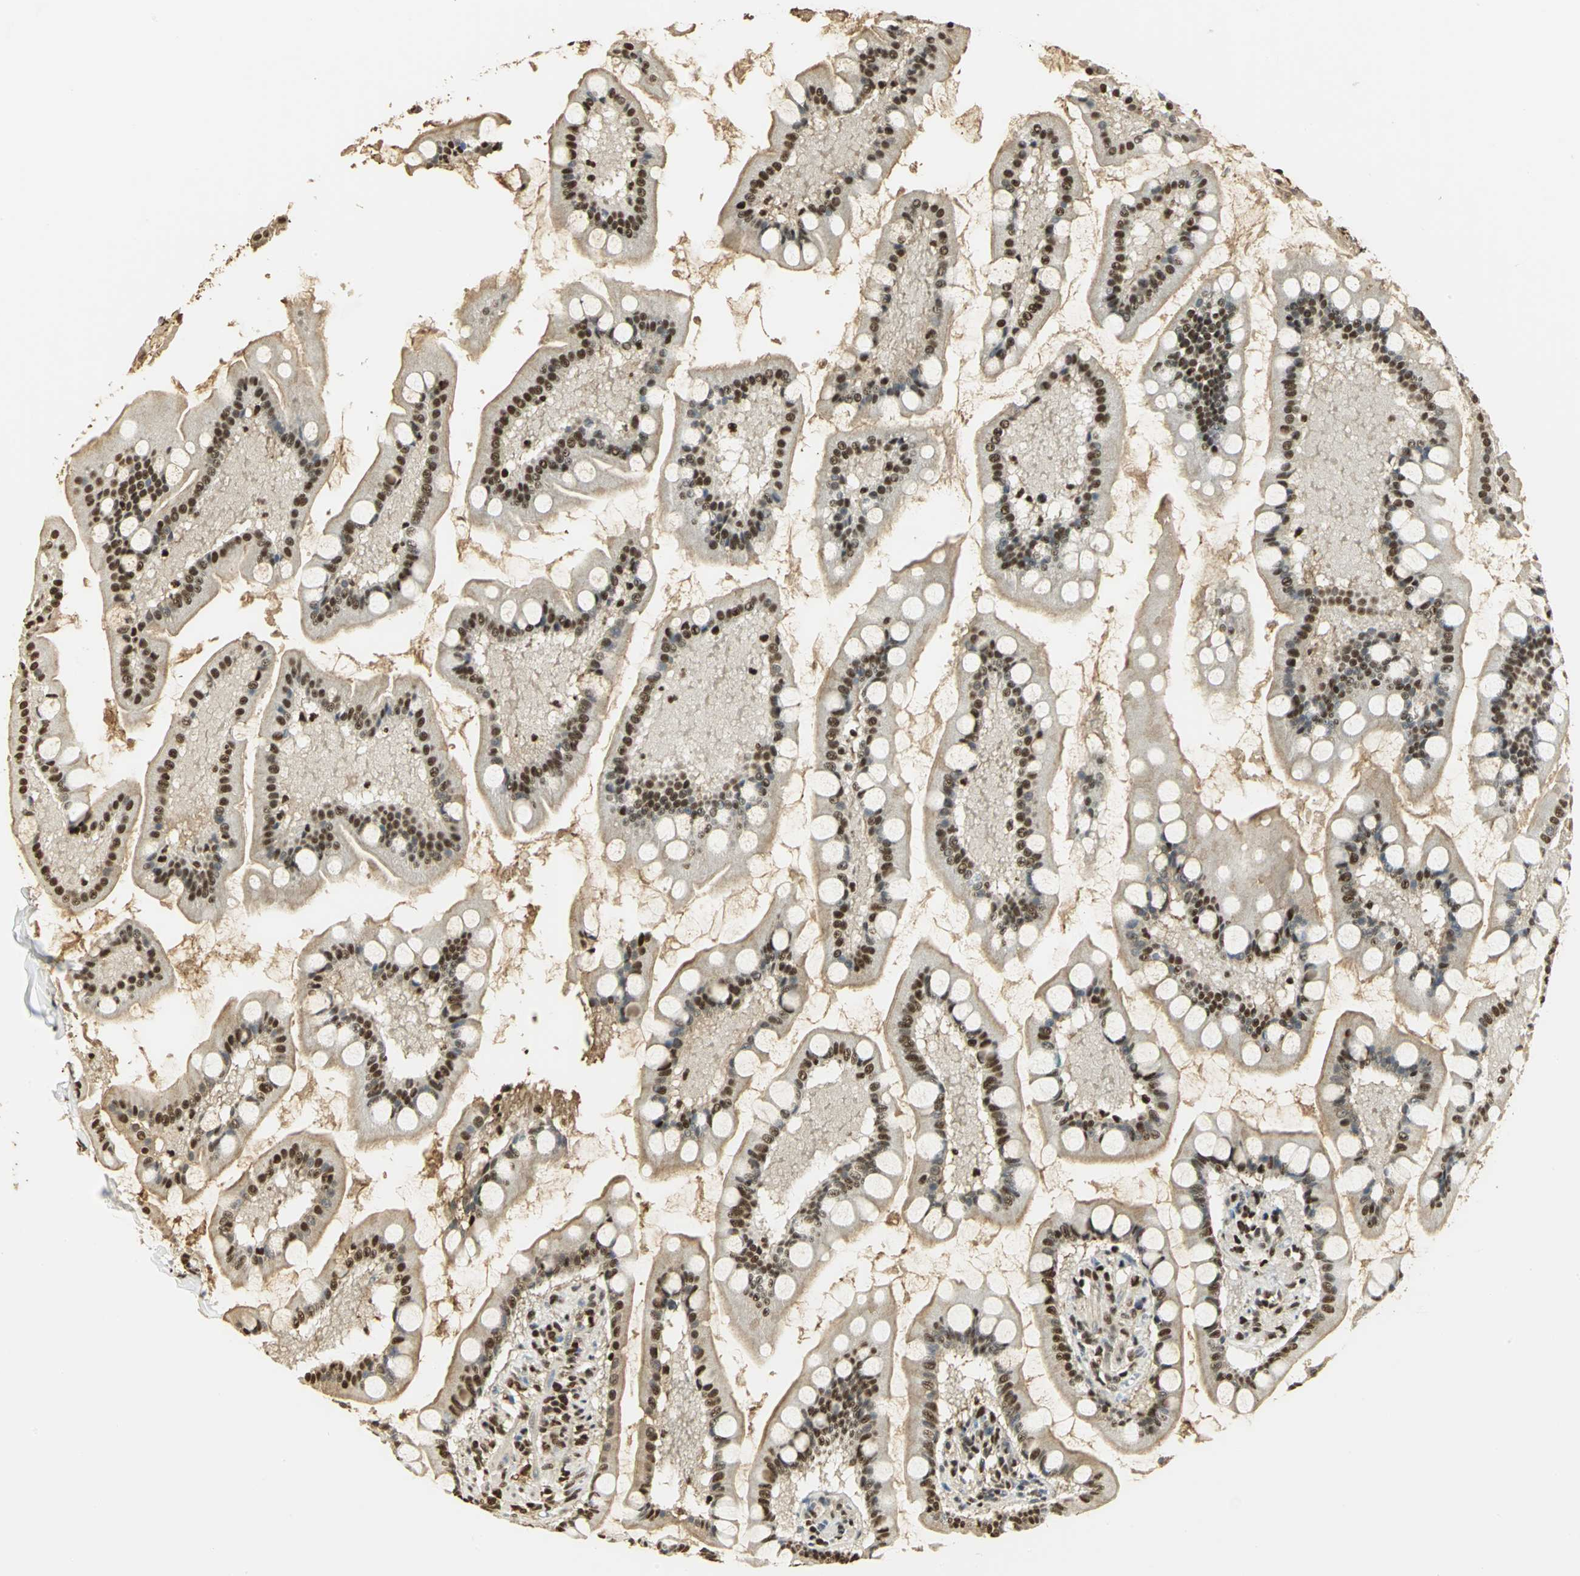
{"staining": {"intensity": "strong", "quantity": ">75%", "location": "nuclear"}, "tissue": "small intestine", "cell_type": "Glandular cells", "image_type": "normal", "snomed": [{"axis": "morphology", "description": "Normal tissue, NOS"}, {"axis": "topography", "description": "Small intestine"}], "caption": "Immunohistochemical staining of benign human small intestine shows >75% levels of strong nuclear protein staining in approximately >75% of glandular cells.", "gene": "SET", "patient": {"sex": "male", "age": 41}}